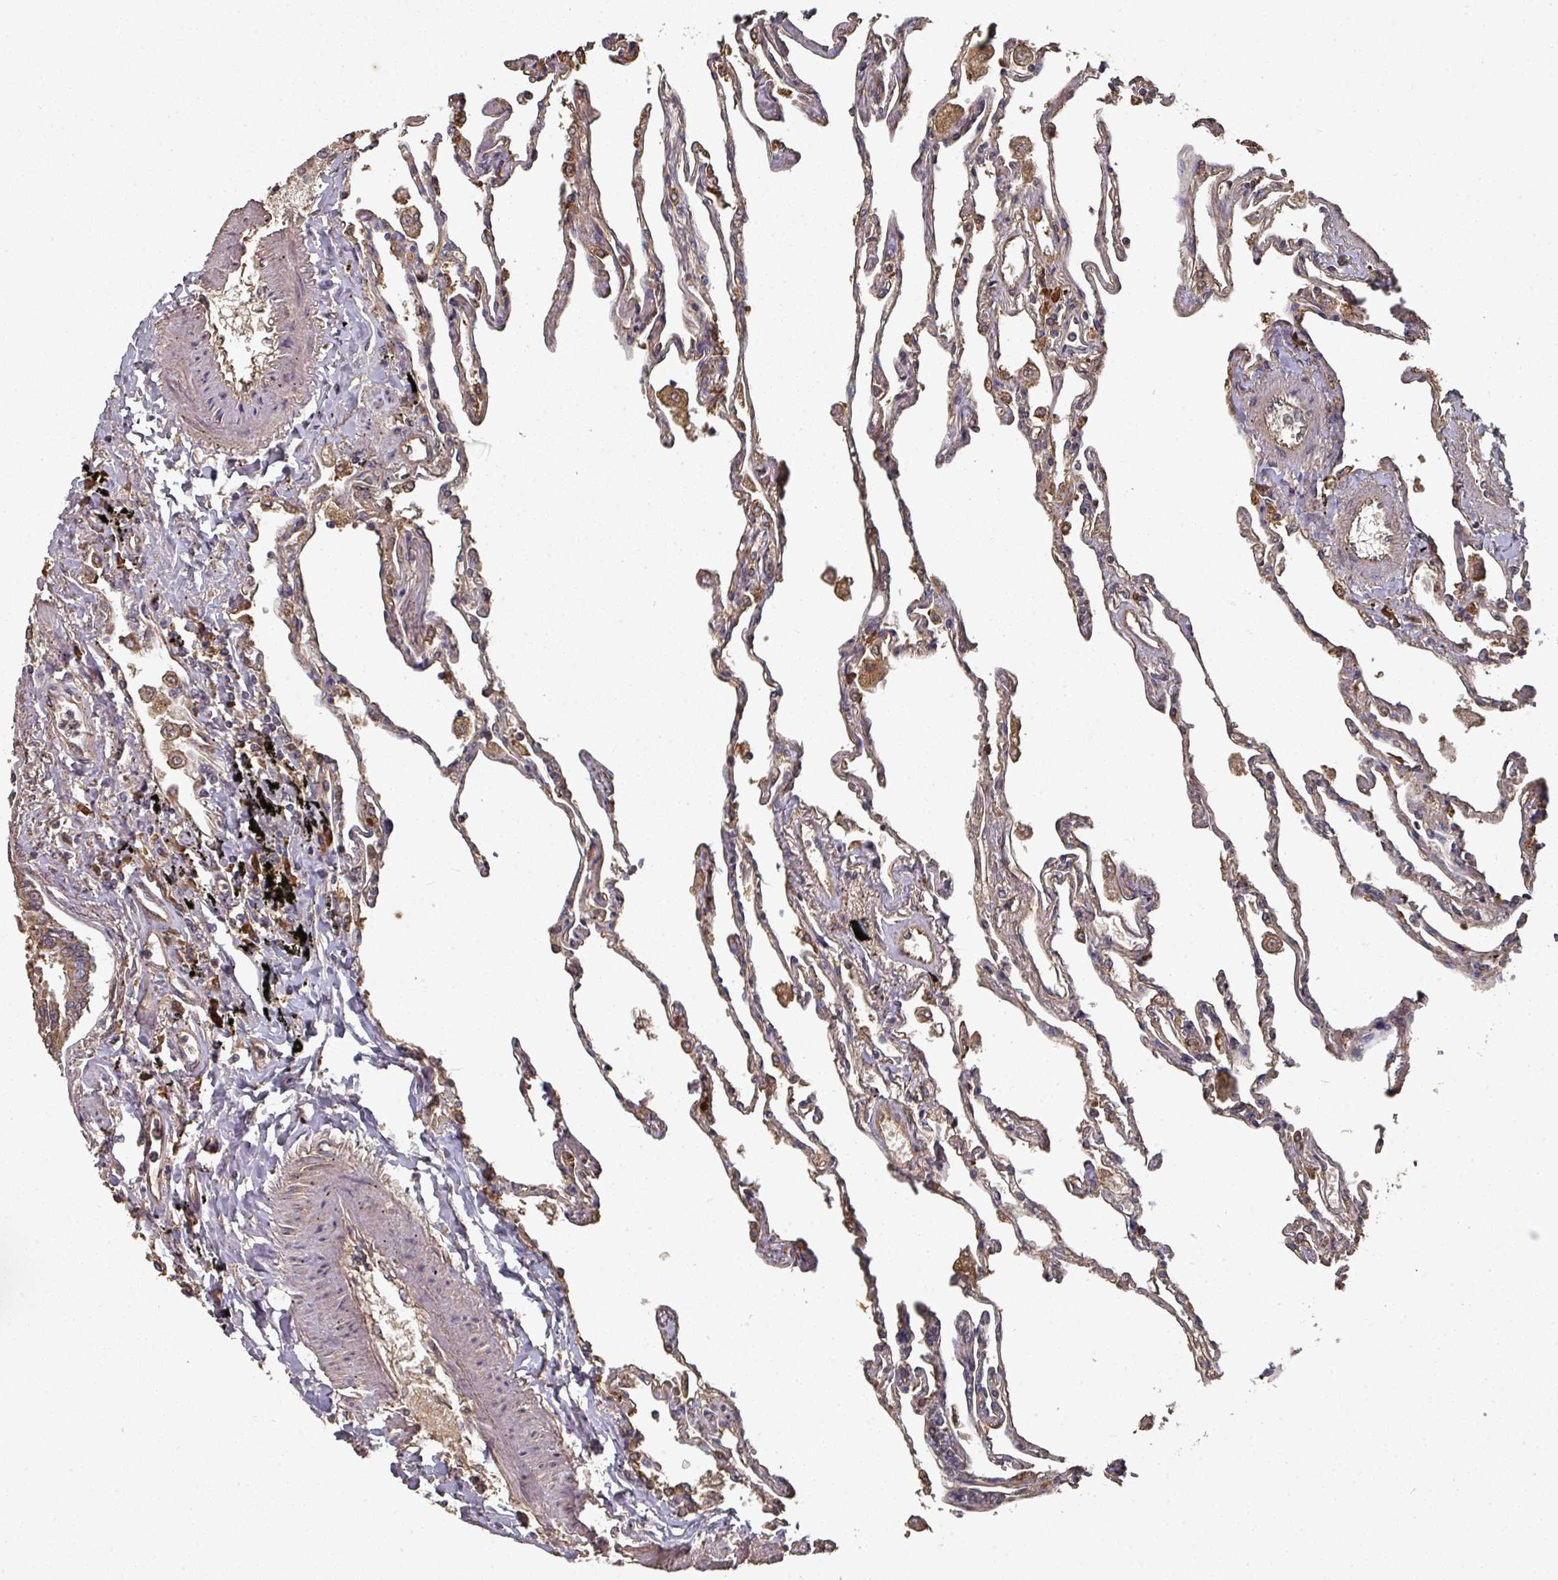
{"staining": {"intensity": "moderate", "quantity": "25%-75%", "location": "cytoplasmic/membranous"}, "tissue": "lung", "cell_type": "Alveolar cells", "image_type": "normal", "snomed": [{"axis": "morphology", "description": "Normal tissue, NOS"}, {"axis": "topography", "description": "Lung"}], "caption": "Normal lung displays moderate cytoplasmic/membranous staining in about 25%-75% of alveolar cells, visualized by immunohistochemistry. (Stains: DAB (3,3'-diaminobenzidine) in brown, nuclei in blue, Microscopy: brightfield microscopy at high magnification).", "gene": "EDEM2", "patient": {"sex": "female", "age": 67}}